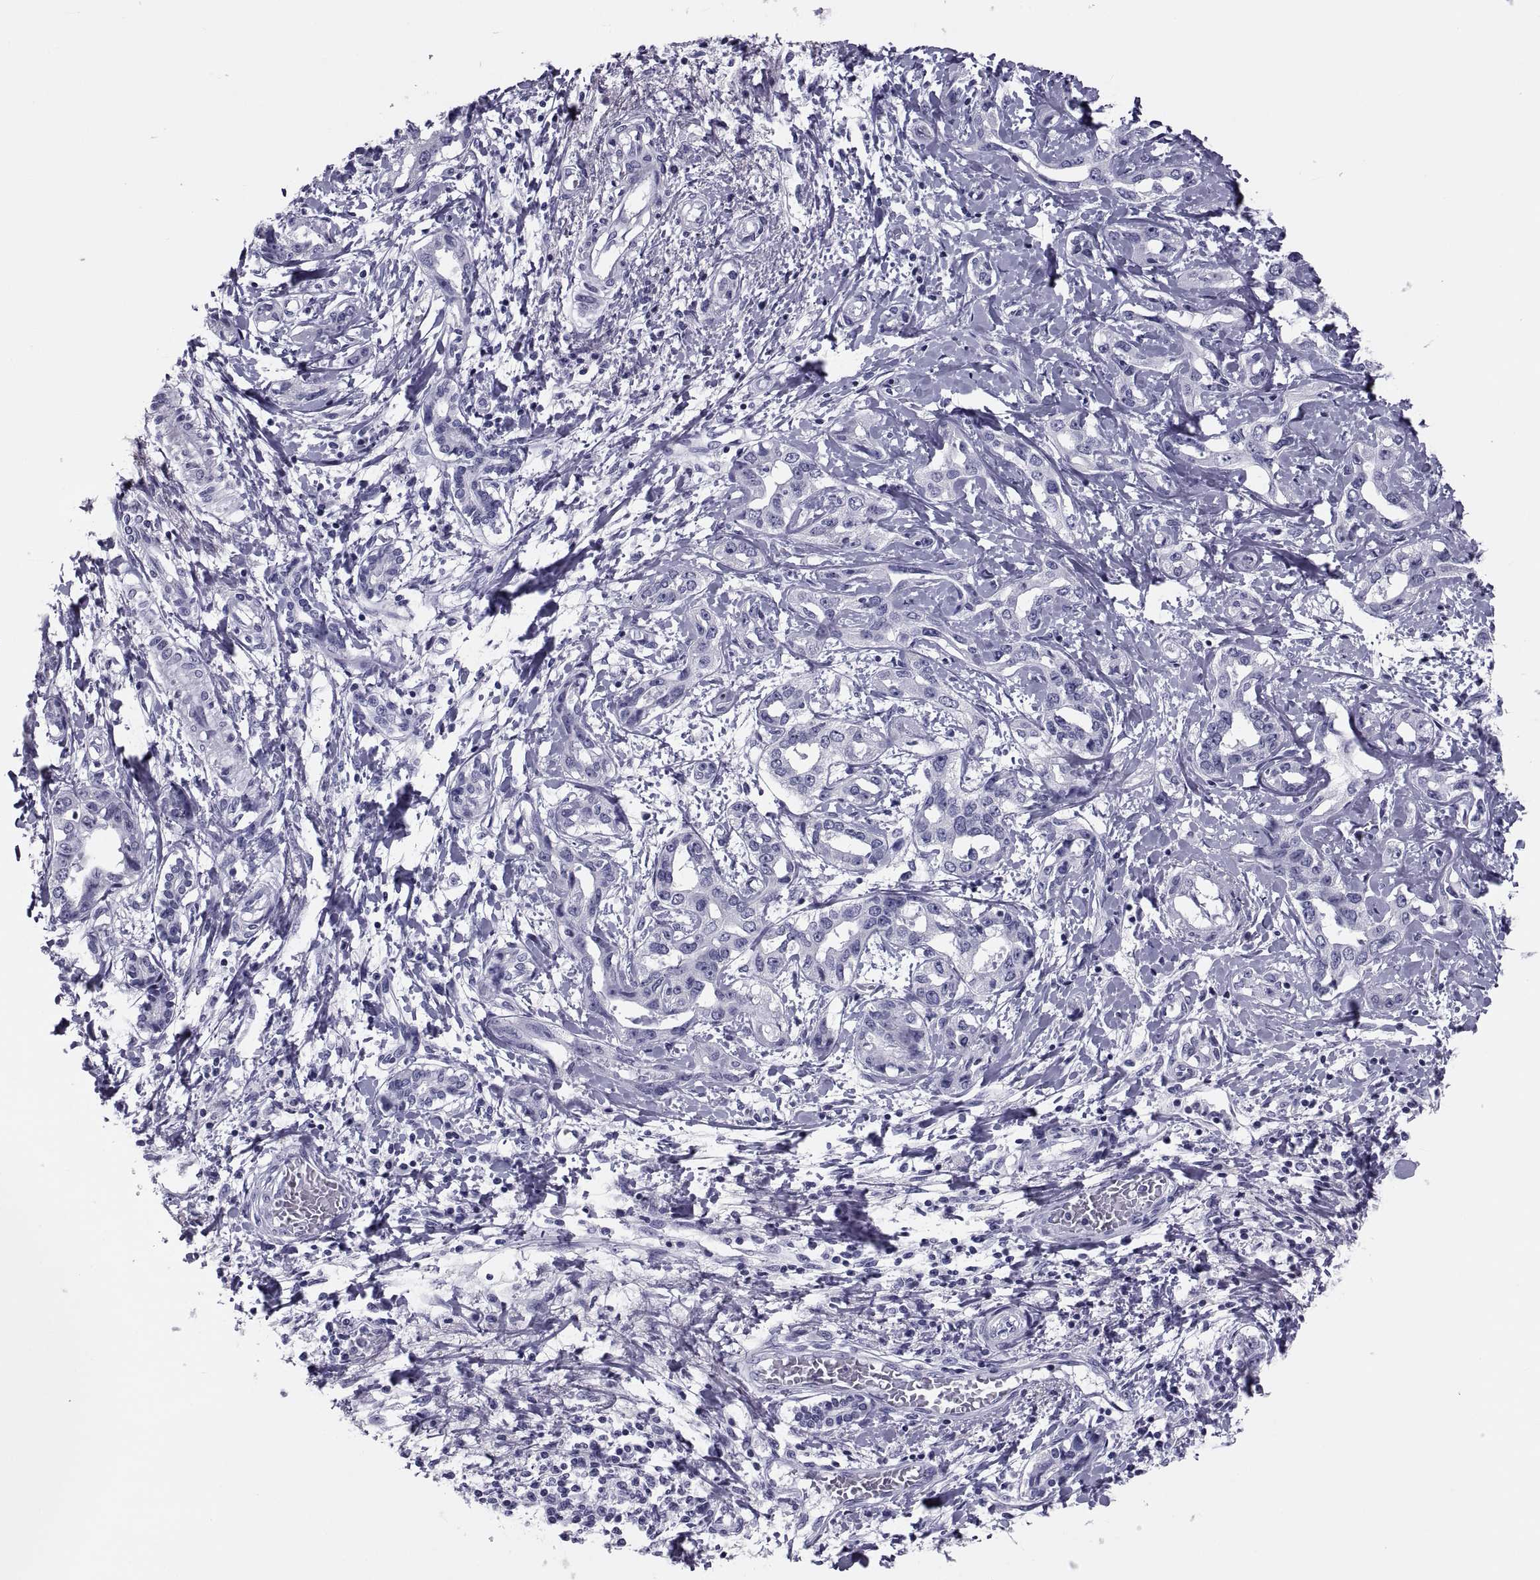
{"staining": {"intensity": "negative", "quantity": "none", "location": "none"}, "tissue": "liver cancer", "cell_type": "Tumor cells", "image_type": "cancer", "snomed": [{"axis": "morphology", "description": "Cholangiocarcinoma"}, {"axis": "topography", "description": "Liver"}], "caption": "IHC of liver cancer demonstrates no staining in tumor cells.", "gene": "CRISP1", "patient": {"sex": "male", "age": 59}}